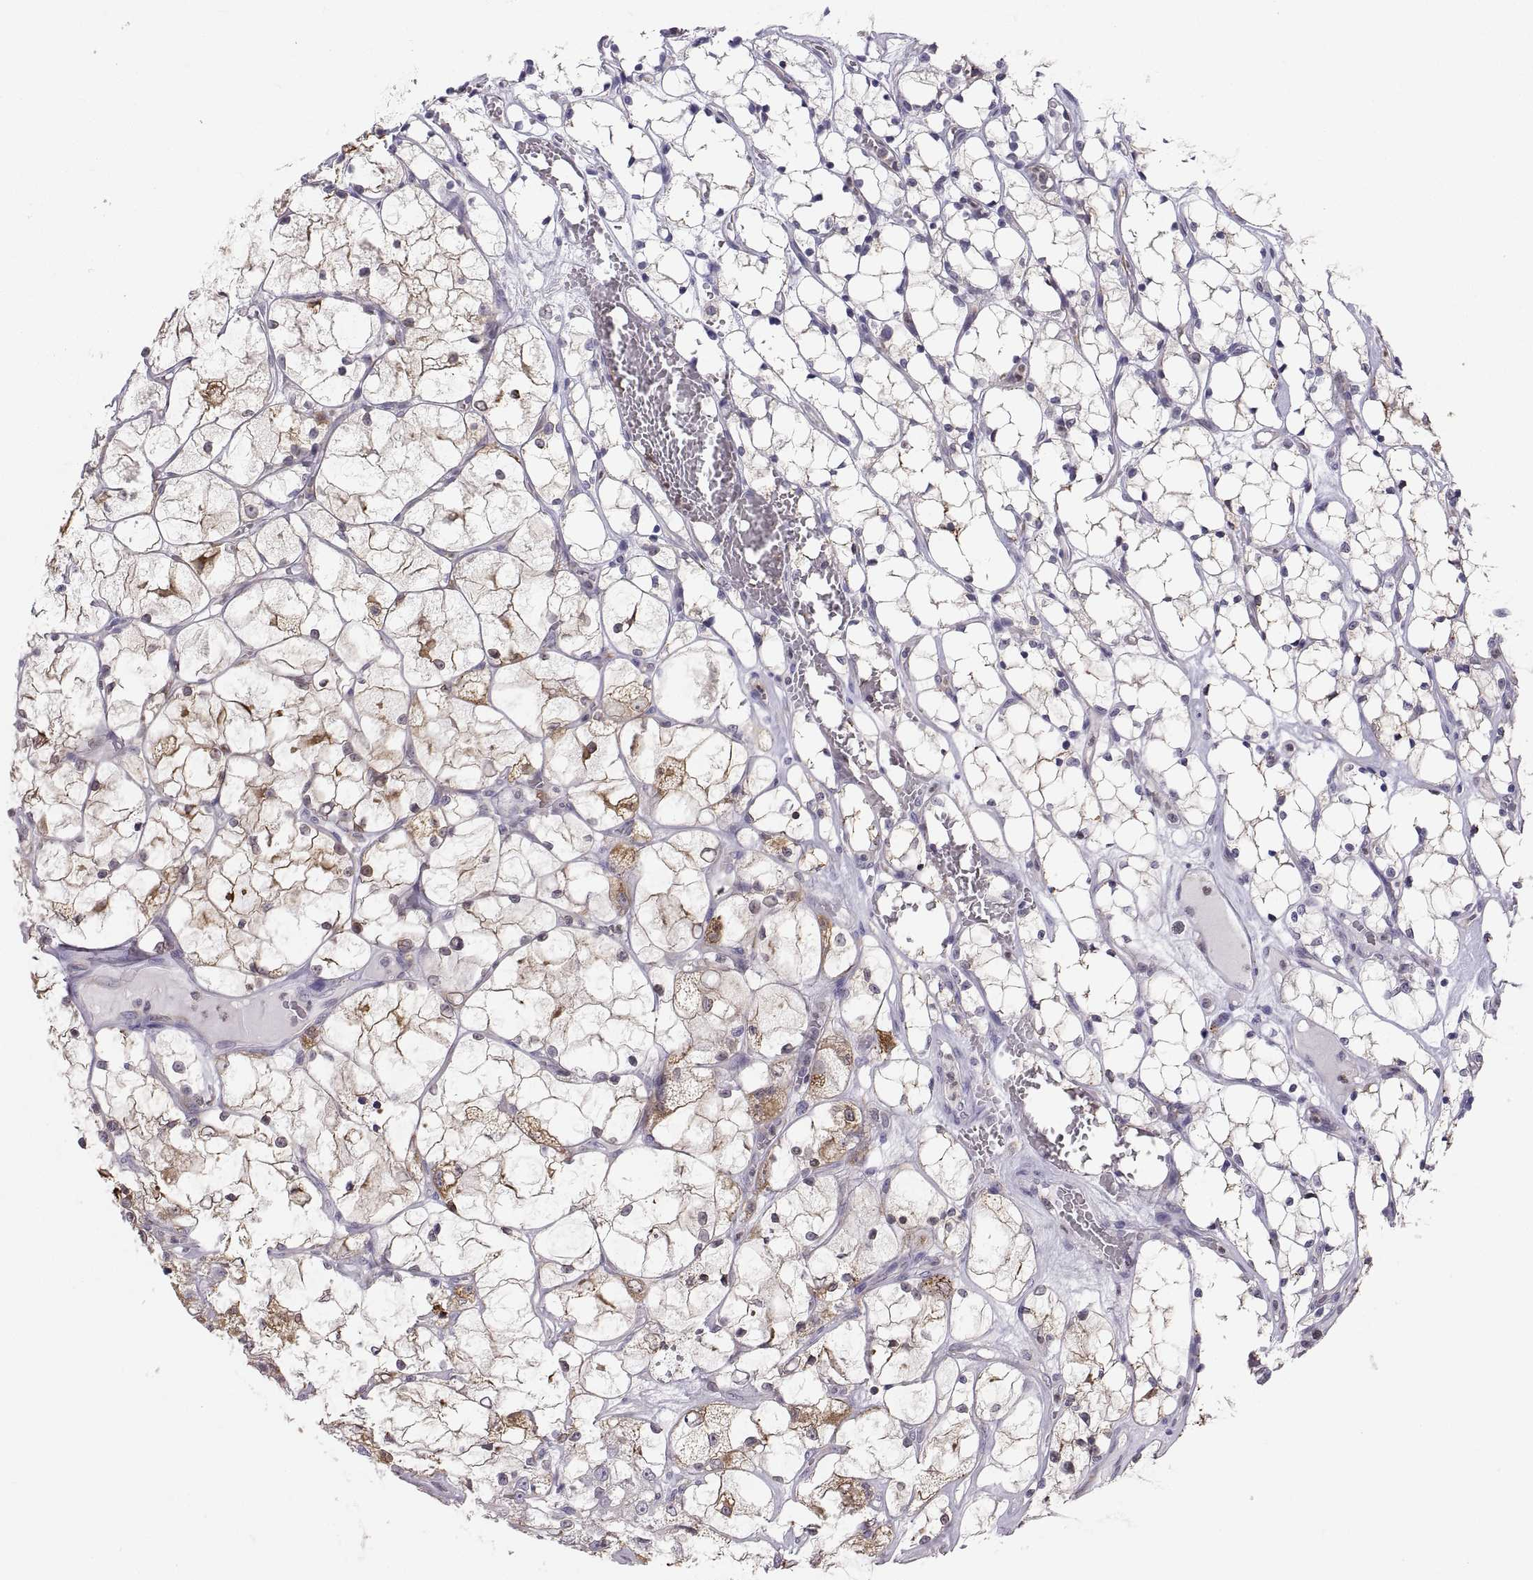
{"staining": {"intensity": "moderate", "quantity": "<25%", "location": "cytoplasmic/membranous"}, "tissue": "renal cancer", "cell_type": "Tumor cells", "image_type": "cancer", "snomed": [{"axis": "morphology", "description": "Adenocarcinoma, NOS"}, {"axis": "topography", "description": "Kidney"}], "caption": "About <25% of tumor cells in renal adenocarcinoma reveal moderate cytoplasmic/membranous protein expression as visualized by brown immunohistochemical staining.", "gene": "ERO1A", "patient": {"sex": "female", "age": 69}}